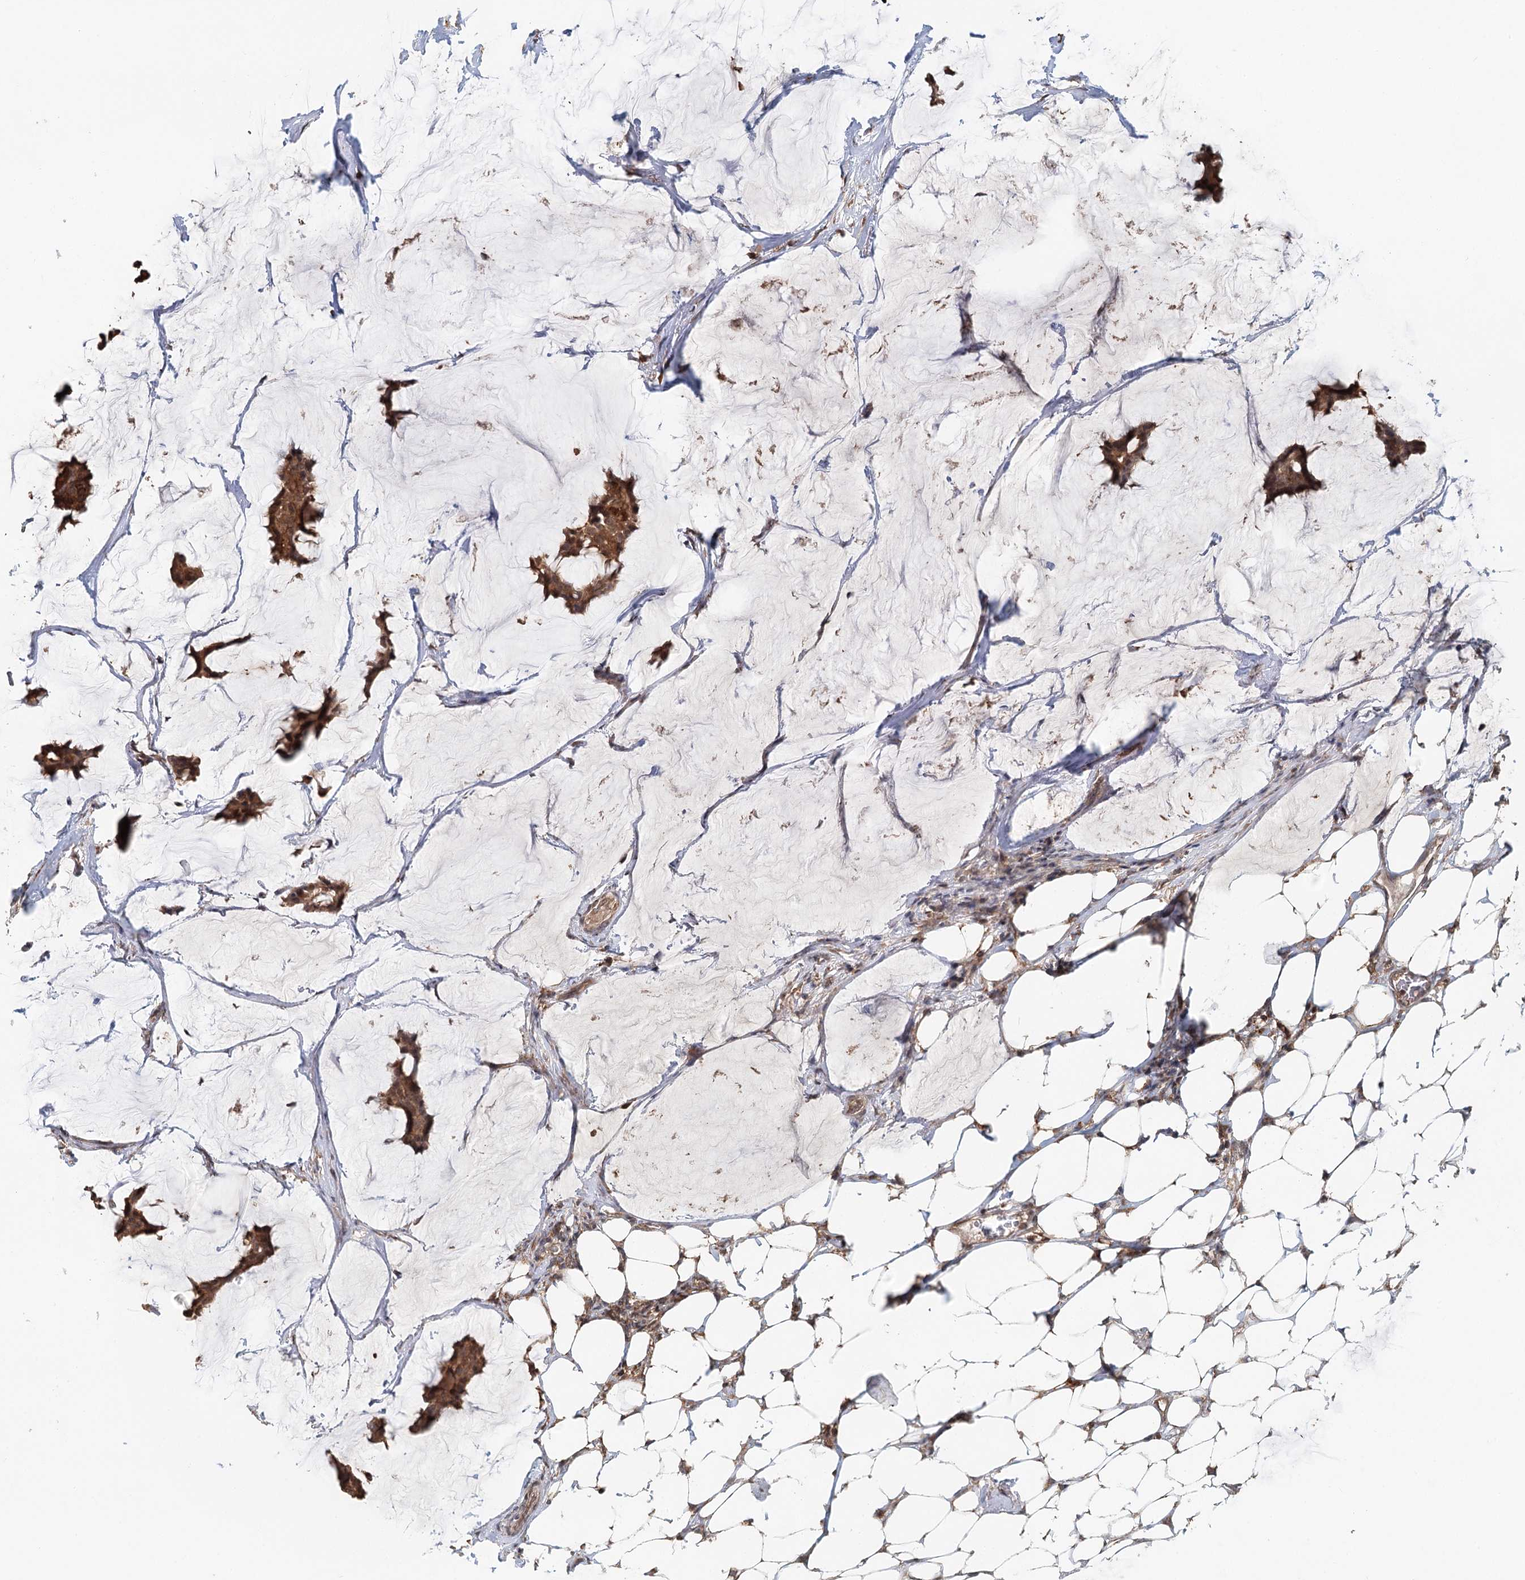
{"staining": {"intensity": "moderate", "quantity": ">75%", "location": "cytoplasmic/membranous"}, "tissue": "breast cancer", "cell_type": "Tumor cells", "image_type": "cancer", "snomed": [{"axis": "morphology", "description": "Duct carcinoma"}, {"axis": "topography", "description": "Breast"}], "caption": "Immunohistochemical staining of human breast cancer demonstrates medium levels of moderate cytoplasmic/membranous protein positivity in about >75% of tumor cells.", "gene": "RNF111", "patient": {"sex": "female", "age": 93}}